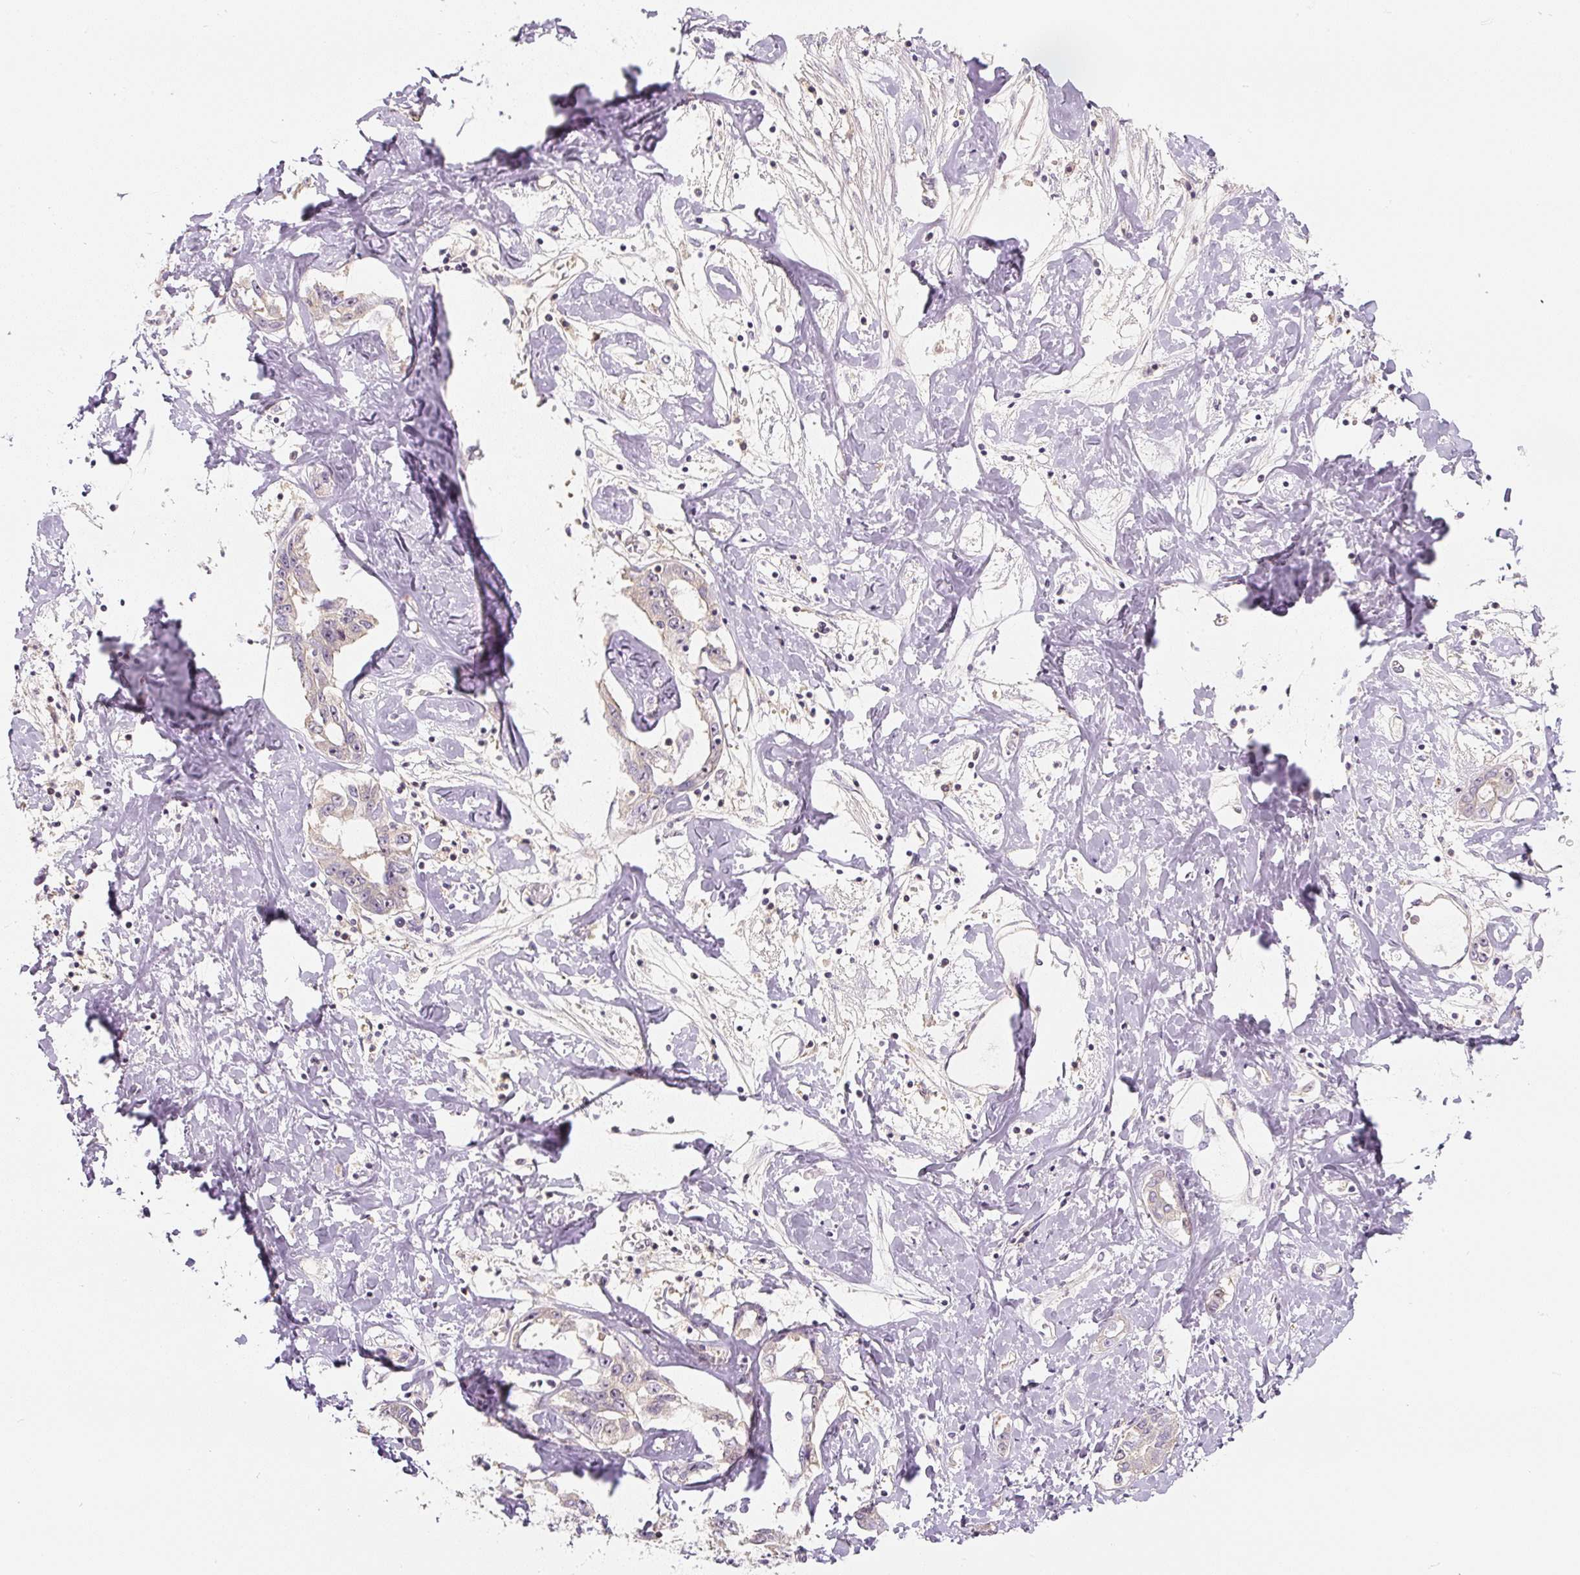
{"staining": {"intensity": "weak", "quantity": "25%-75%", "location": "nuclear"}, "tissue": "liver cancer", "cell_type": "Tumor cells", "image_type": "cancer", "snomed": [{"axis": "morphology", "description": "Cholangiocarcinoma"}, {"axis": "topography", "description": "Liver"}], "caption": "IHC (DAB) staining of human liver cancer shows weak nuclear protein staining in approximately 25%-75% of tumor cells. (Stains: DAB (3,3'-diaminobenzidine) in brown, nuclei in blue, Microscopy: brightfield microscopy at high magnification).", "gene": "PWWP3B", "patient": {"sex": "male", "age": 59}}